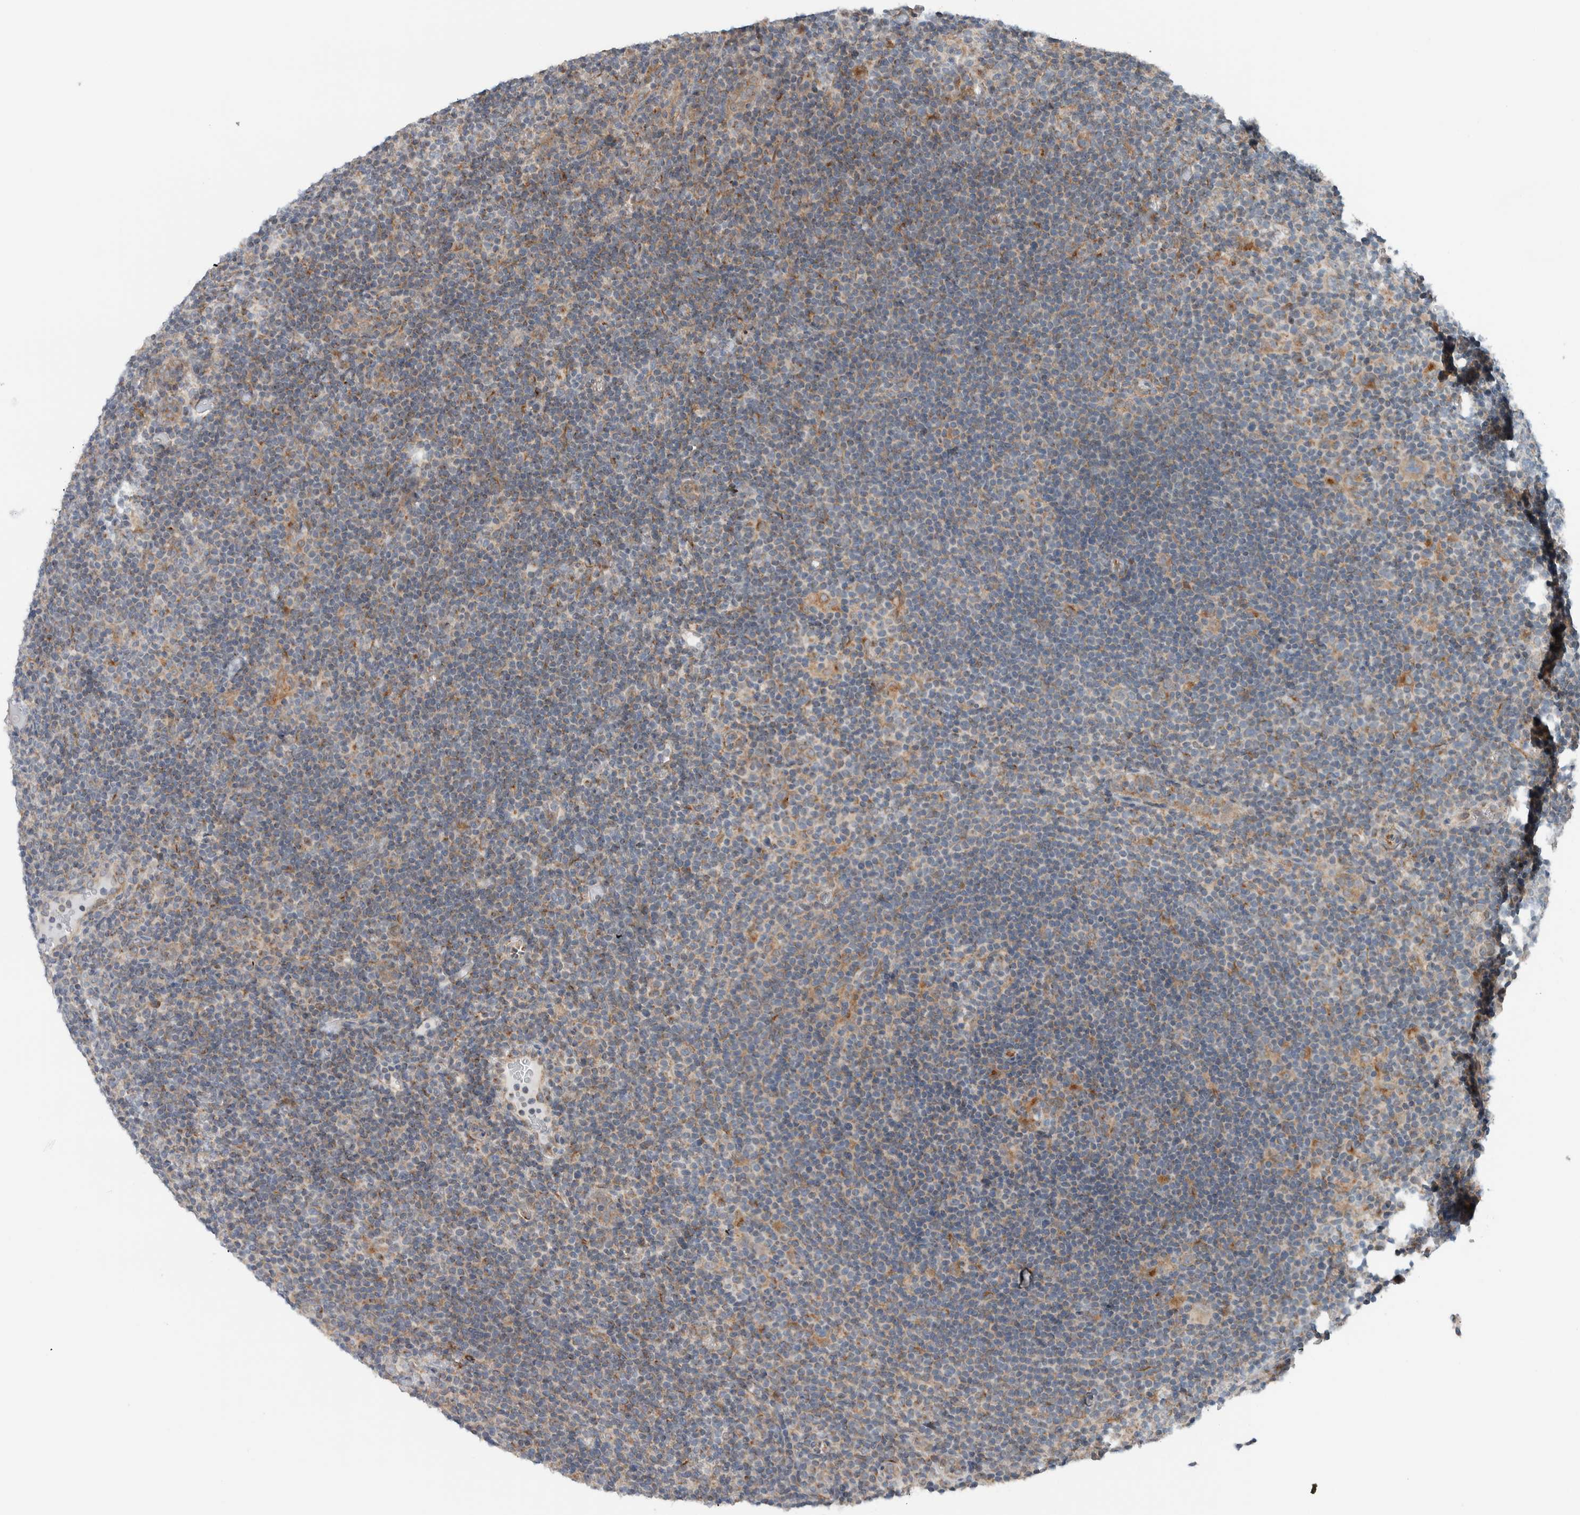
{"staining": {"intensity": "weak", "quantity": "<25%", "location": "cytoplasmic/membranous"}, "tissue": "lymphoma", "cell_type": "Tumor cells", "image_type": "cancer", "snomed": [{"axis": "morphology", "description": "Hodgkin's disease, NOS"}, {"axis": "topography", "description": "Lymph node"}], "caption": "DAB immunohistochemical staining of lymphoma shows no significant expression in tumor cells.", "gene": "RERE", "patient": {"sex": "female", "age": 57}}